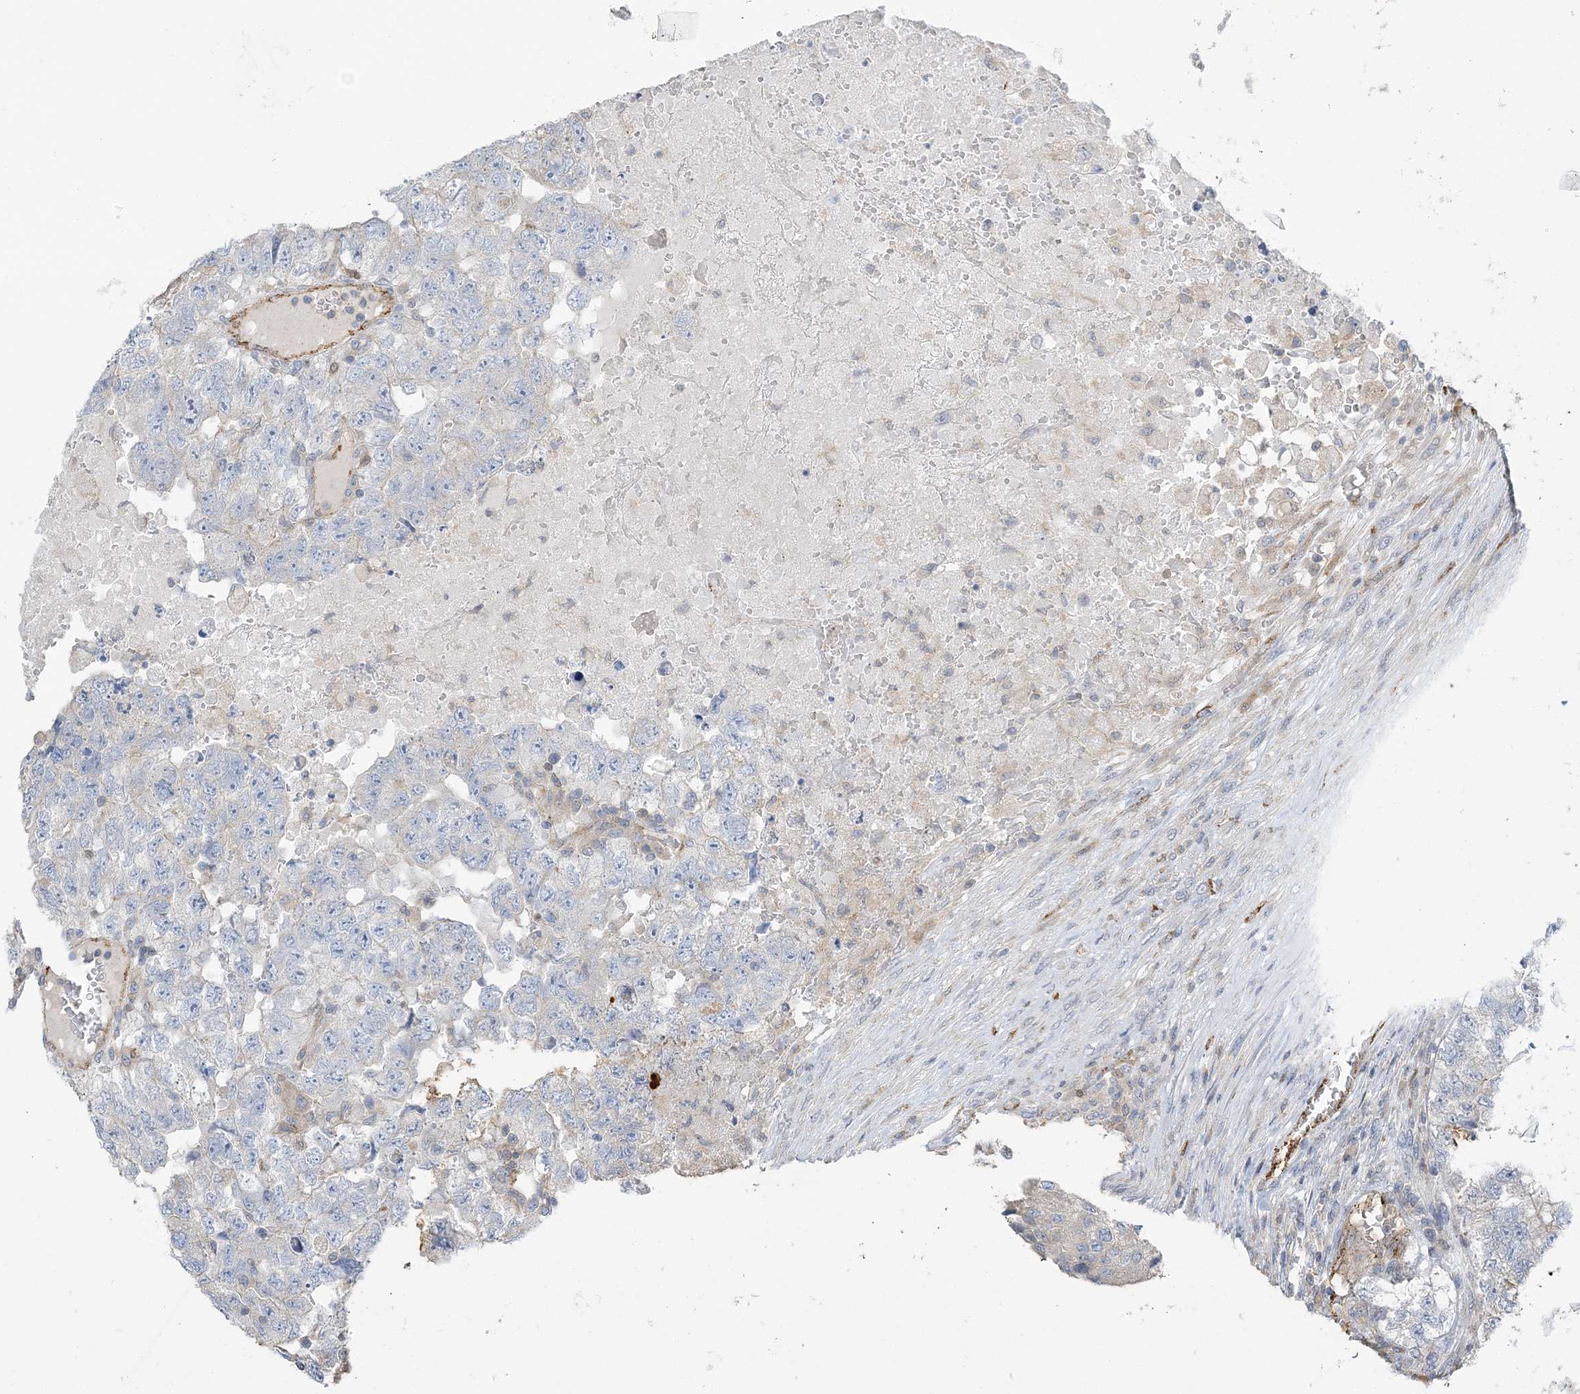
{"staining": {"intensity": "negative", "quantity": "none", "location": "none"}, "tissue": "testis cancer", "cell_type": "Tumor cells", "image_type": "cancer", "snomed": [{"axis": "morphology", "description": "Carcinoma, Embryonal, NOS"}, {"axis": "topography", "description": "Testis"}], "caption": "Tumor cells show no significant protein staining in embryonal carcinoma (testis).", "gene": "INPP1", "patient": {"sex": "male", "age": 36}}